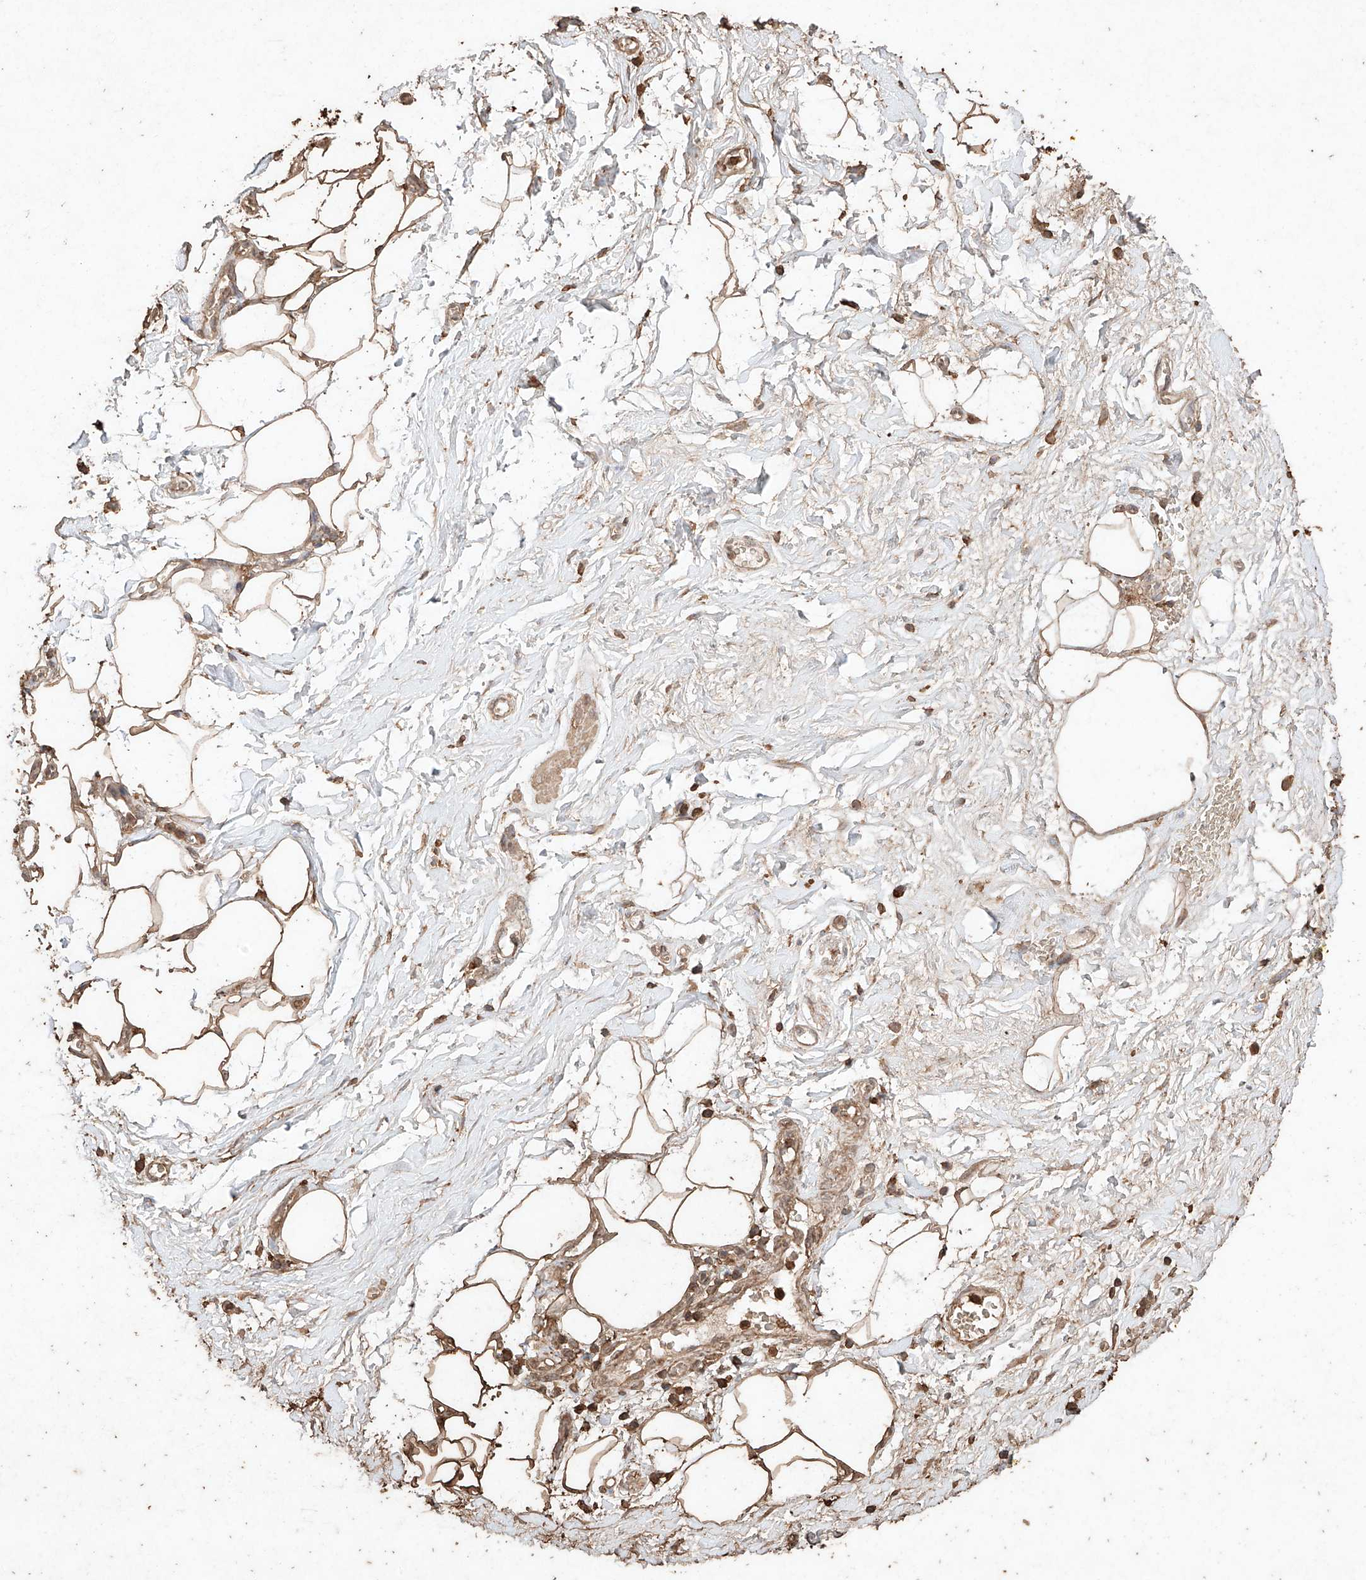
{"staining": {"intensity": "strong", "quantity": ">75%", "location": "cytoplasmic/membranous"}, "tissue": "adipose tissue", "cell_type": "Adipocytes", "image_type": "normal", "snomed": [{"axis": "morphology", "description": "Normal tissue, NOS"}, {"axis": "morphology", "description": "Adenocarcinoma, NOS"}, {"axis": "topography", "description": "Pancreas"}, {"axis": "topography", "description": "Peripheral nerve tissue"}], "caption": "Approximately >75% of adipocytes in normal human adipose tissue reveal strong cytoplasmic/membranous protein expression as visualized by brown immunohistochemical staining.", "gene": "M6PR", "patient": {"sex": "male", "age": 59}}